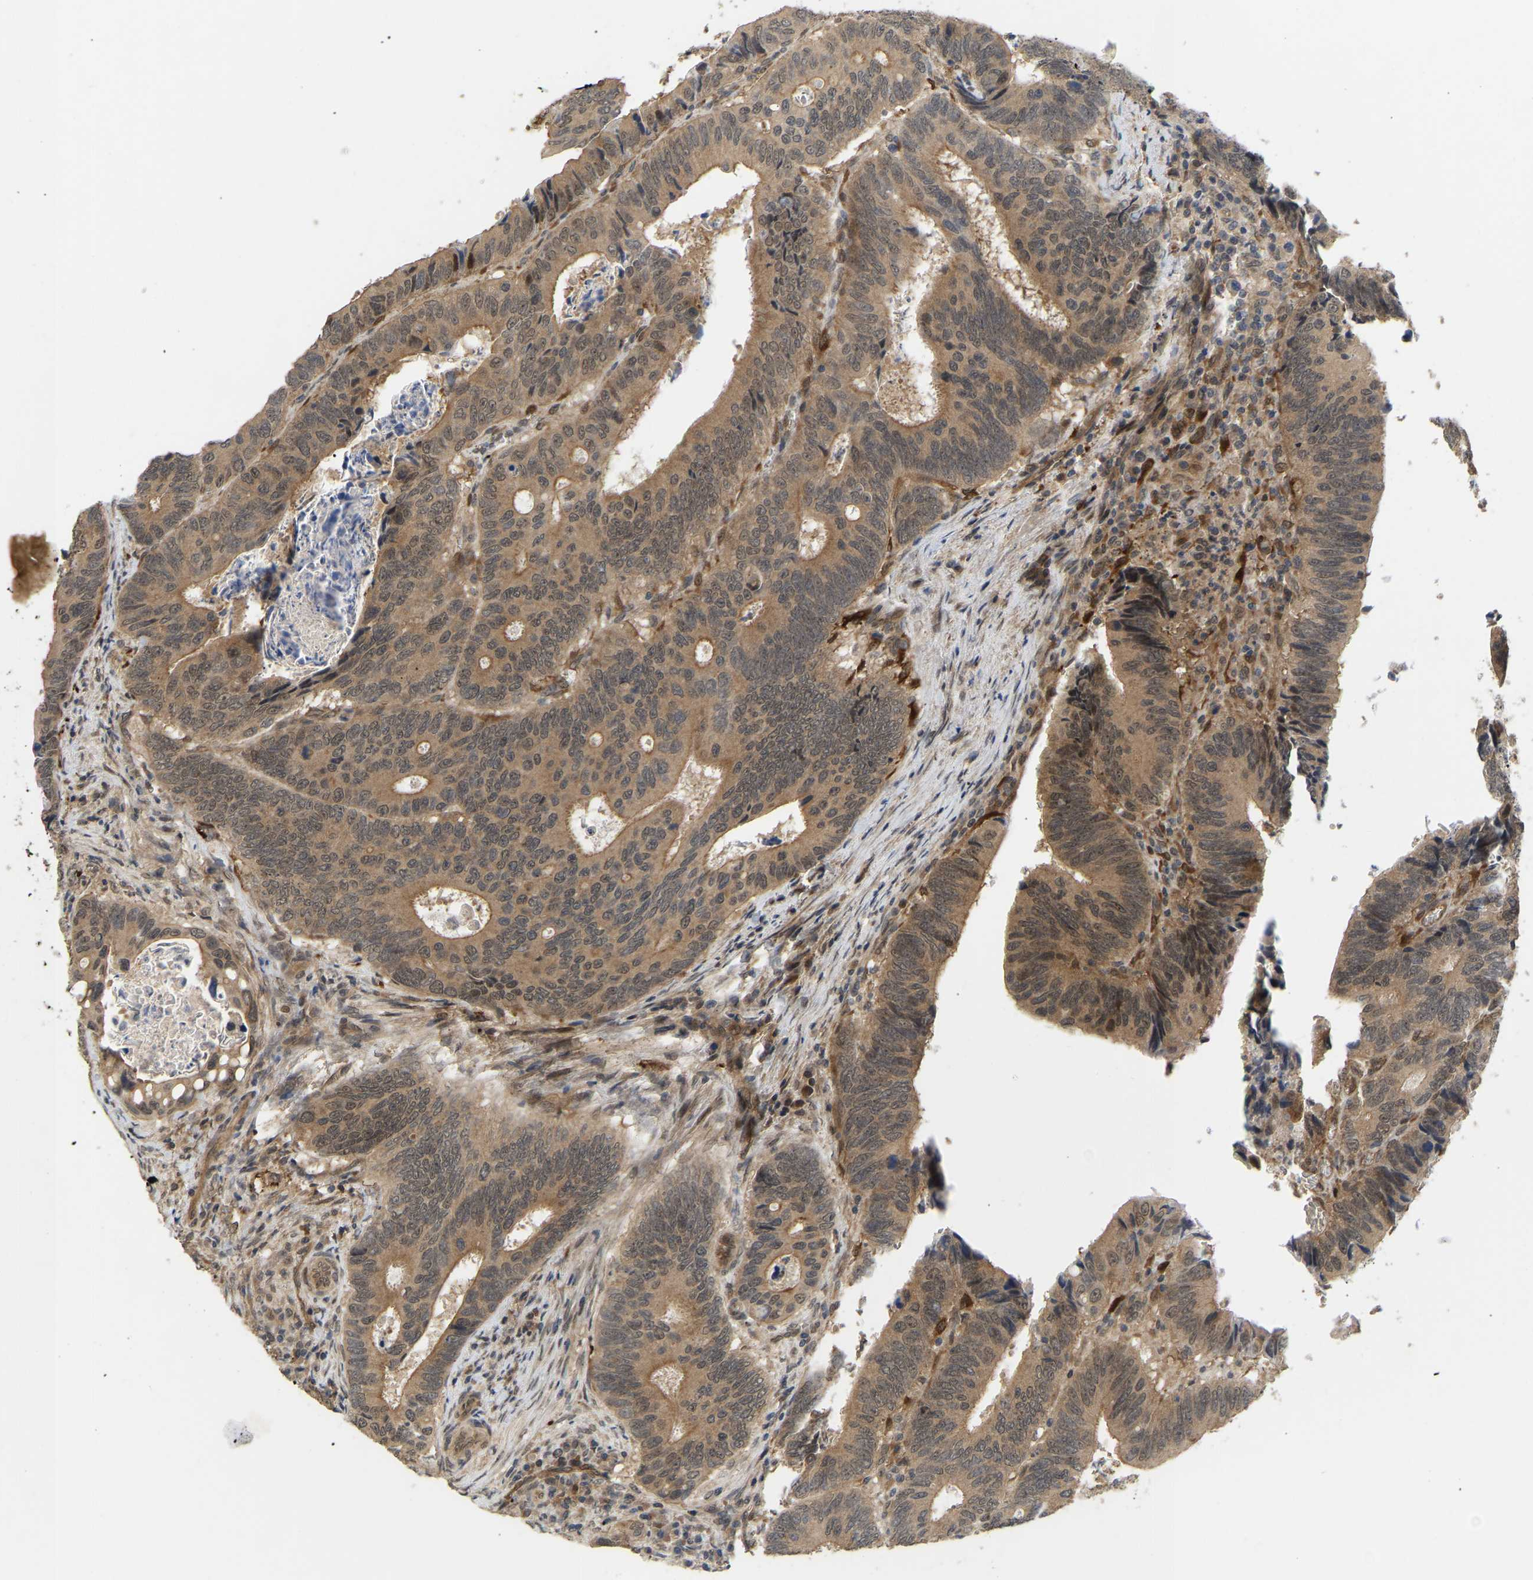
{"staining": {"intensity": "moderate", "quantity": ">75%", "location": "cytoplasmic/membranous,nuclear"}, "tissue": "colorectal cancer", "cell_type": "Tumor cells", "image_type": "cancer", "snomed": [{"axis": "morphology", "description": "Inflammation, NOS"}, {"axis": "morphology", "description": "Adenocarcinoma, NOS"}, {"axis": "topography", "description": "Colon"}], "caption": "This photomicrograph demonstrates immunohistochemistry (IHC) staining of human colorectal adenocarcinoma, with medium moderate cytoplasmic/membranous and nuclear positivity in about >75% of tumor cells.", "gene": "LIMK2", "patient": {"sex": "male", "age": 72}}